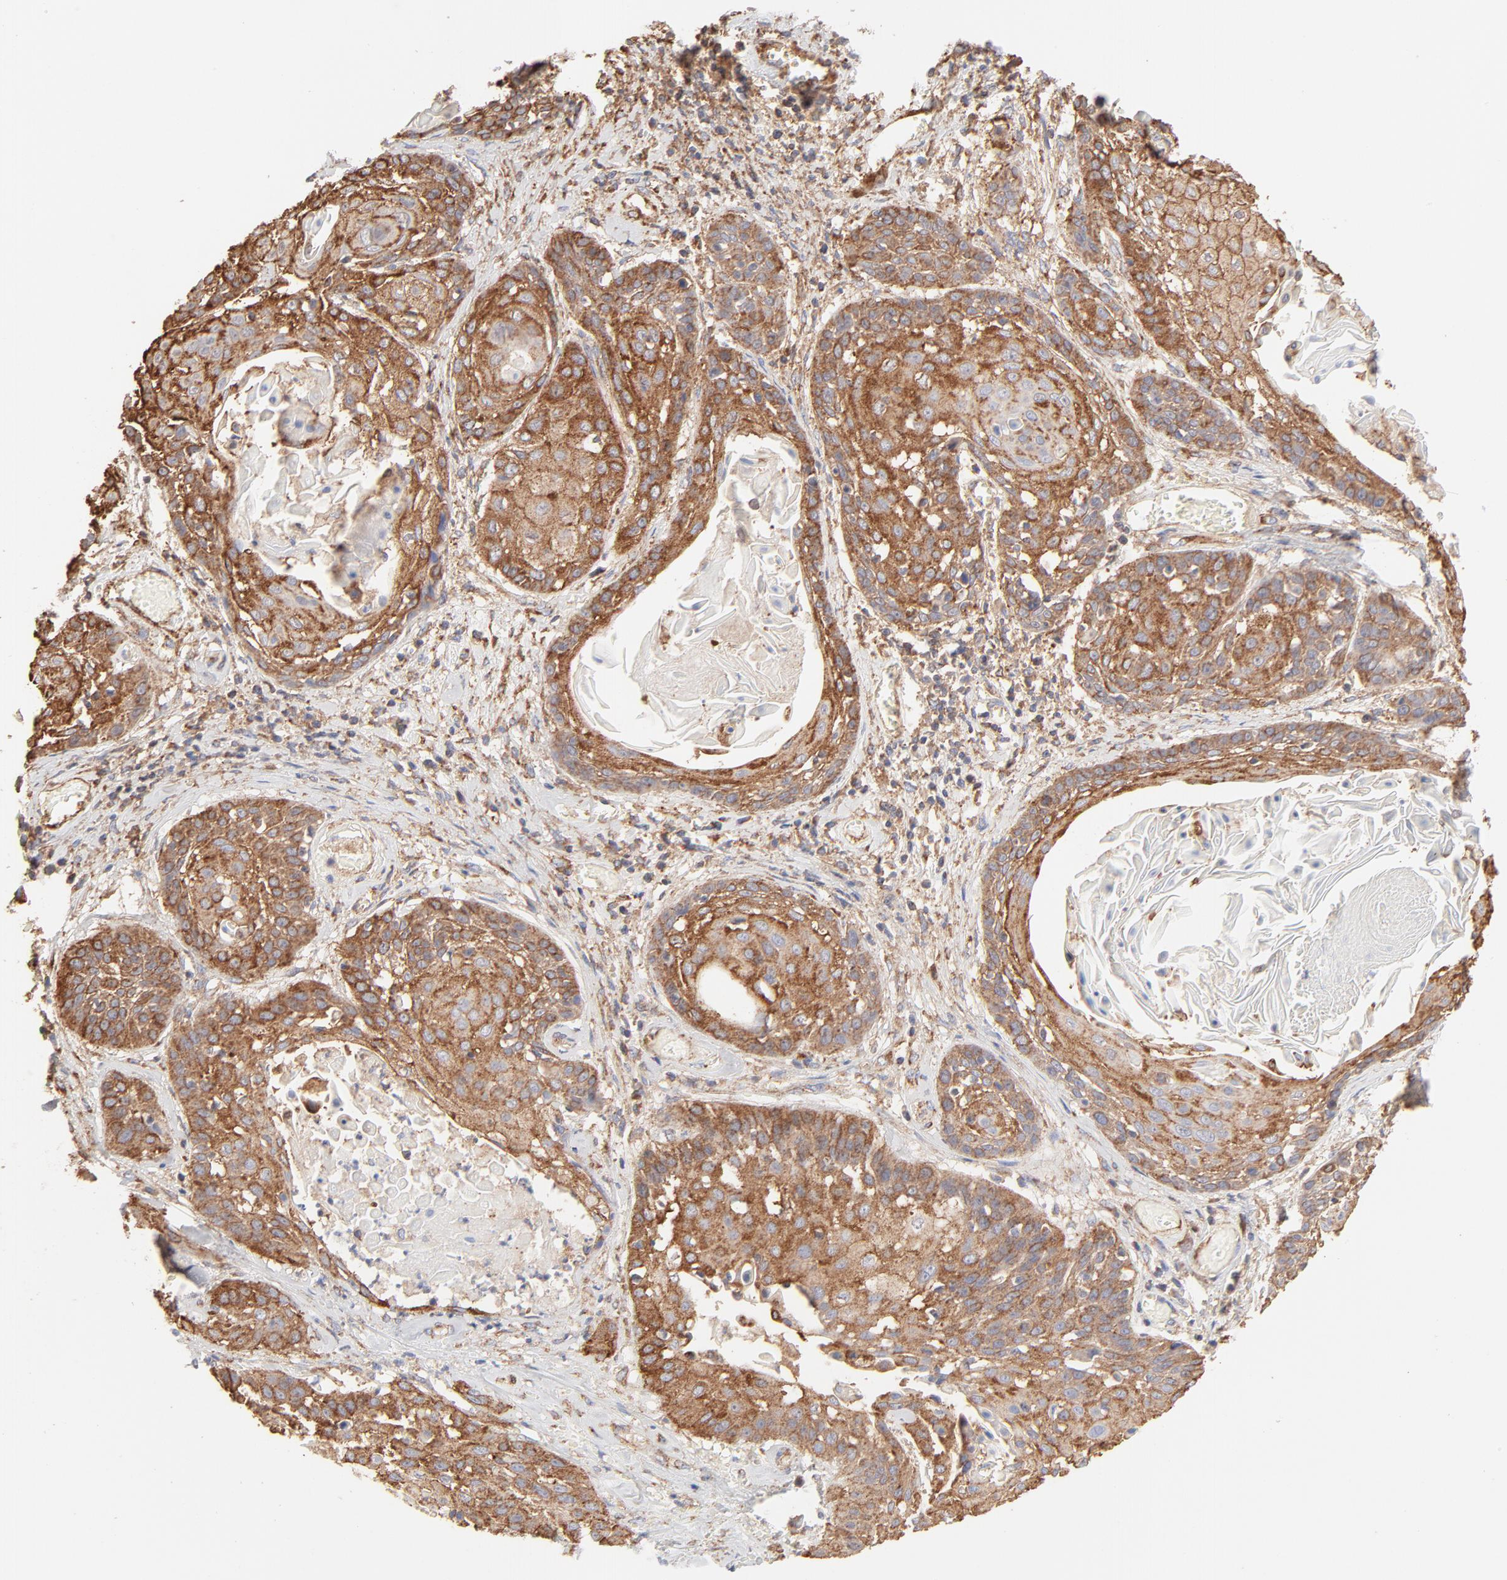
{"staining": {"intensity": "strong", "quantity": ">75%", "location": "cytoplasmic/membranous"}, "tissue": "cervical cancer", "cell_type": "Tumor cells", "image_type": "cancer", "snomed": [{"axis": "morphology", "description": "Squamous cell carcinoma, NOS"}, {"axis": "topography", "description": "Cervix"}], "caption": "Immunohistochemistry (DAB (3,3'-diaminobenzidine)) staining of human squamous cell carcinoma (cervical) displays strong cytoplasmic/membranous protein expression in approximately >75% of tumor cells.", "gene": "CLTB", "patient": {"sex": "female", "age": 57}}